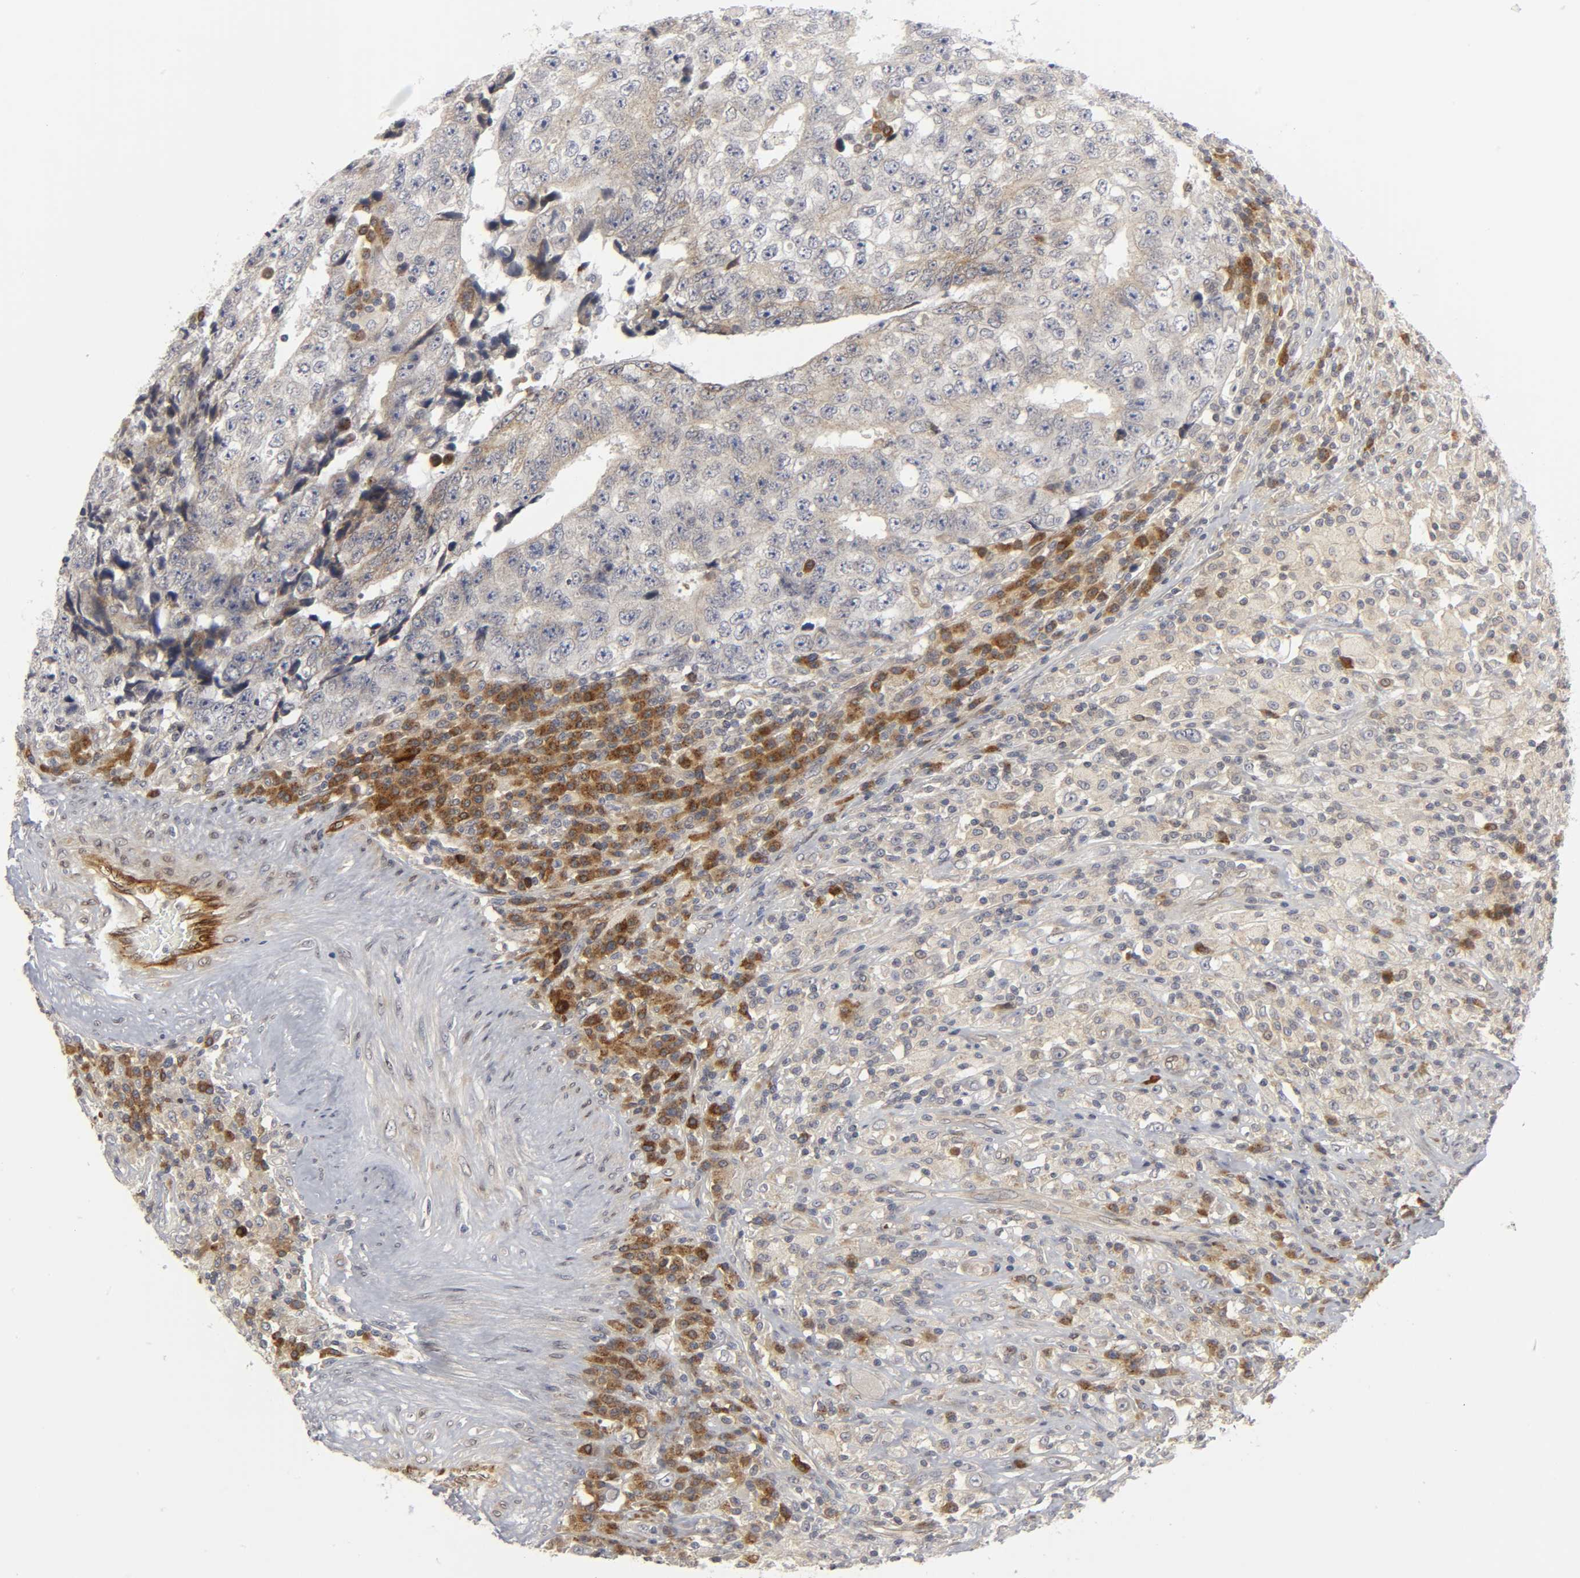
{"staining": {"intensity": "weak", "quantity": "<25%", "location": "cytoplasmic/membranous"}, "tissue": "testis cancer", "cell_type": "Tumor cells", "image_type": "cancer", "snomed": [{"axis": "morphology", "description": "Necrosis, NOS"}, {"axis": "morphology", "description": "Carcinoma, Embryonal, NOS"}, {"axis": "topography", "description": "Testis"}], "caption": "A high-resolution micrograph shows IHC staining of embryonal carcinoma (testis), which shows no significant positivity in tumor cells. (Brightfield microscopy of DAB immunohistochemistry (IHC) at high magnification).", "gene": "ASB6", "patient": {"sex": "male", "age": 19}}